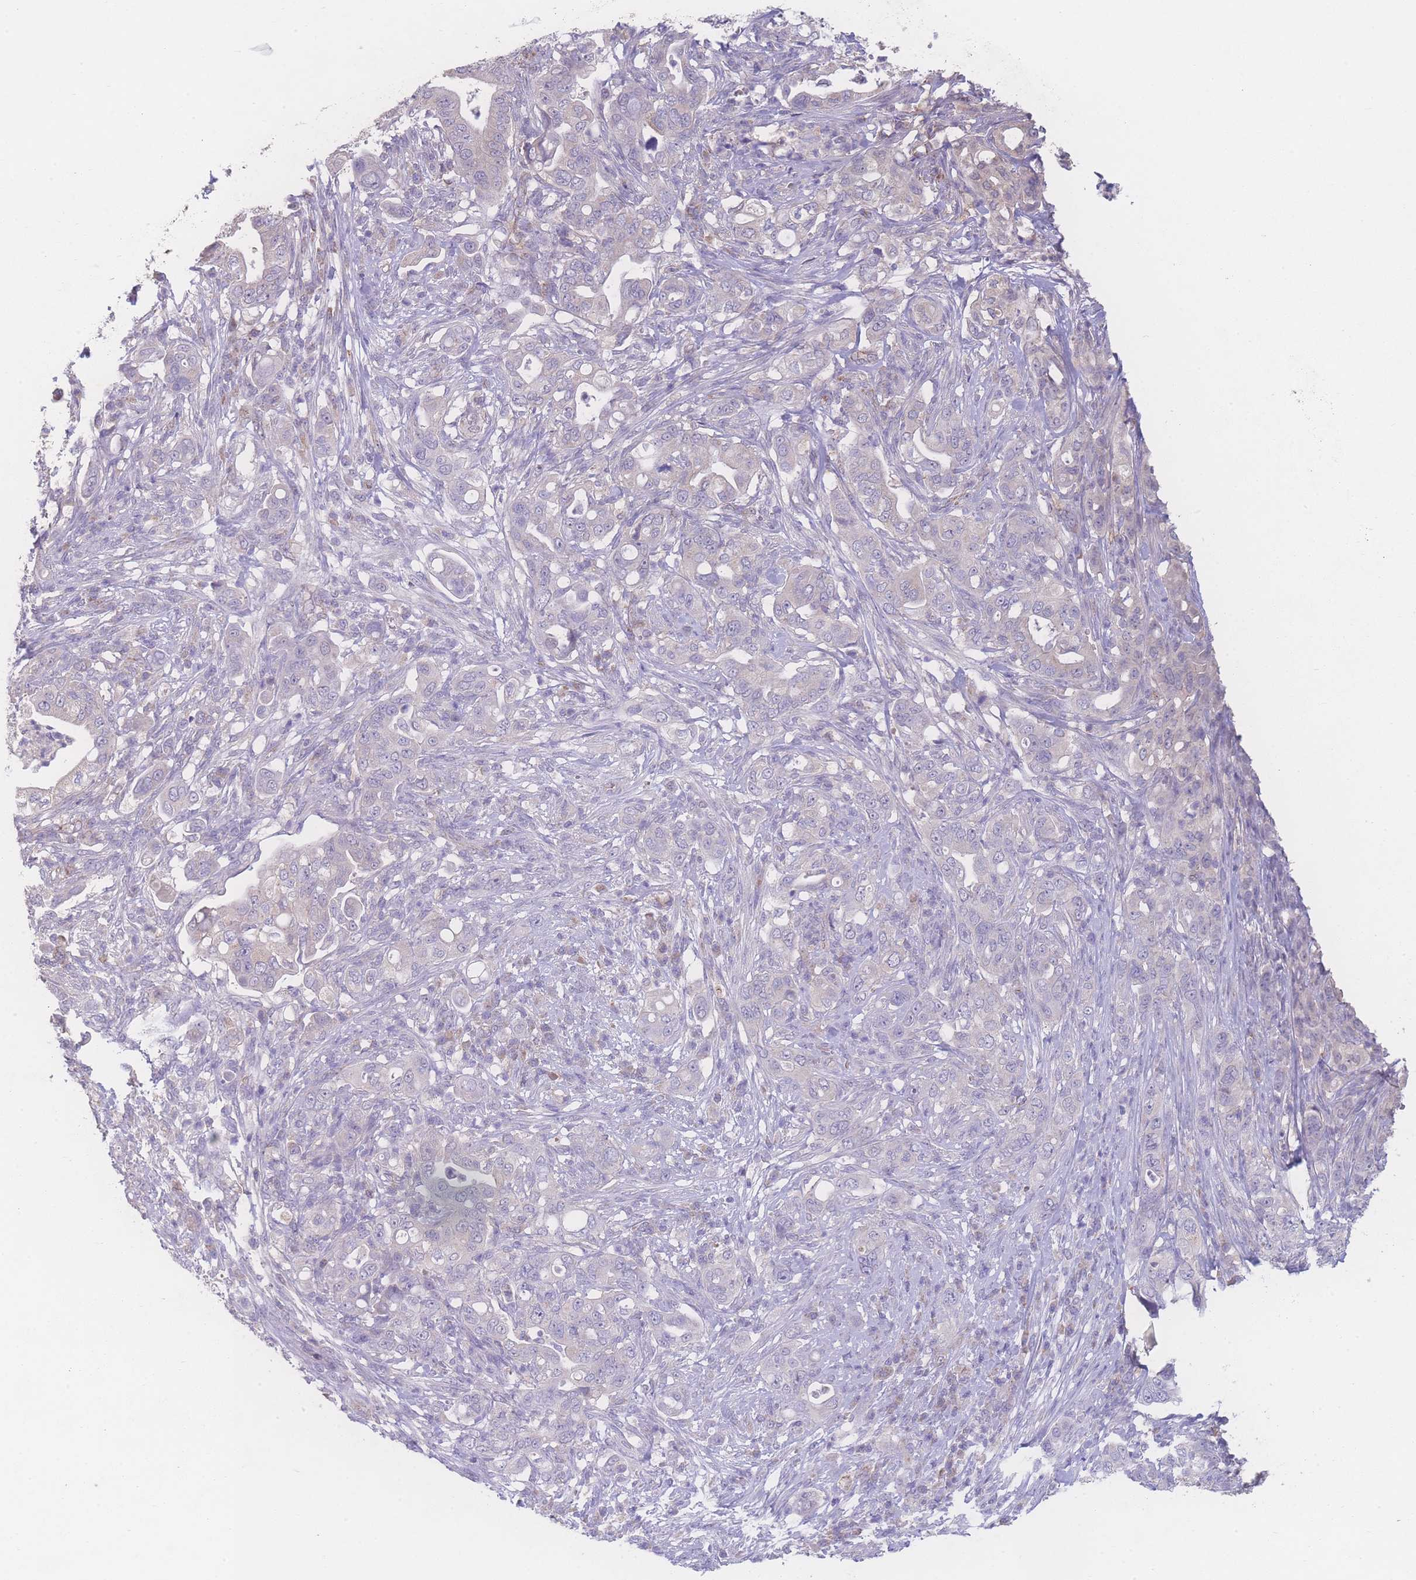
{"staining": {"intensity": "negative", "quantity": "none", "location": "none"}, "tissue": "pancreatic cancer", "cell_type": "Tumor cells", "image_type": "cancer", "snomed": [{"axis": "morphology", "description": "Normal tissue, NOS"}, {"axis": "morphology", "description": "Adenocarcinoma, NOS"}, {"axis": "topography", "description": "Lymph node"}, {"axis": "topography", "description": "Pancreas"}], "caption": "Pancreatic adenocarcinoma was stained to show a protein in brown. There is no significant expression in tumor cells.", "gene": "GIPR", "patient": {"sex": "female", "age": 67}}